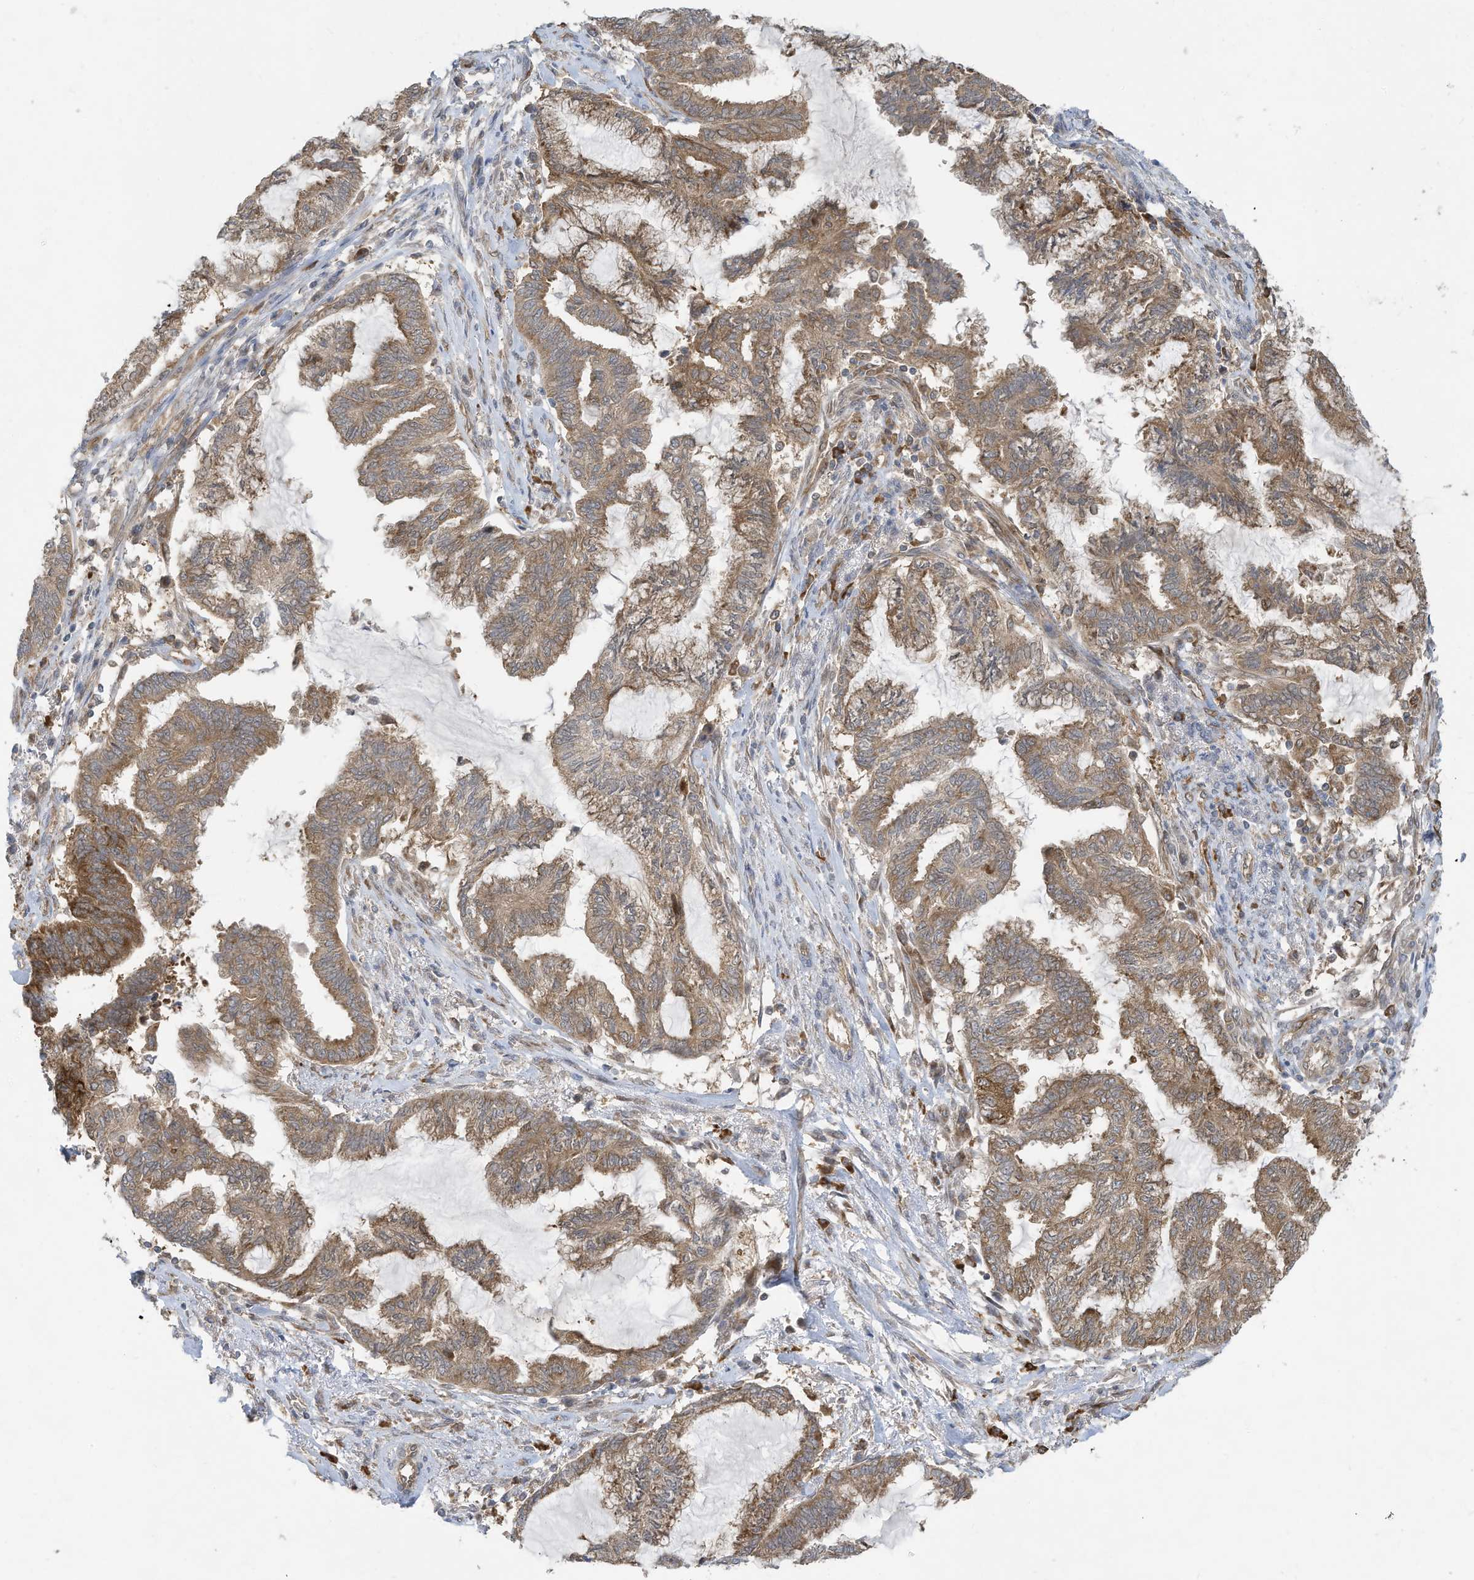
{"staining": {"intensity": "moderate", "quantity": ">75%", "location": "cytoplasmic/membranous"}, "tissue": "endometrial cancer", "cell_type": "Tumor cells", "image_type": "cancer", "snomed": [{"axis": "morphology", "description": "Adenocarcinoma, NOS"}, {"axis": "topography", "description": "Endometrium"}], "caption": "Immunohistochemical staining of human endometrial cancer shows medium levels of moderate cytoplasmic/membranous positivity in approximately >75% of tumor cells. (IHC, brightfield microscopy, high magnification).", "gene": "USE1", "patient": {"sex": "female", "age": 86}}